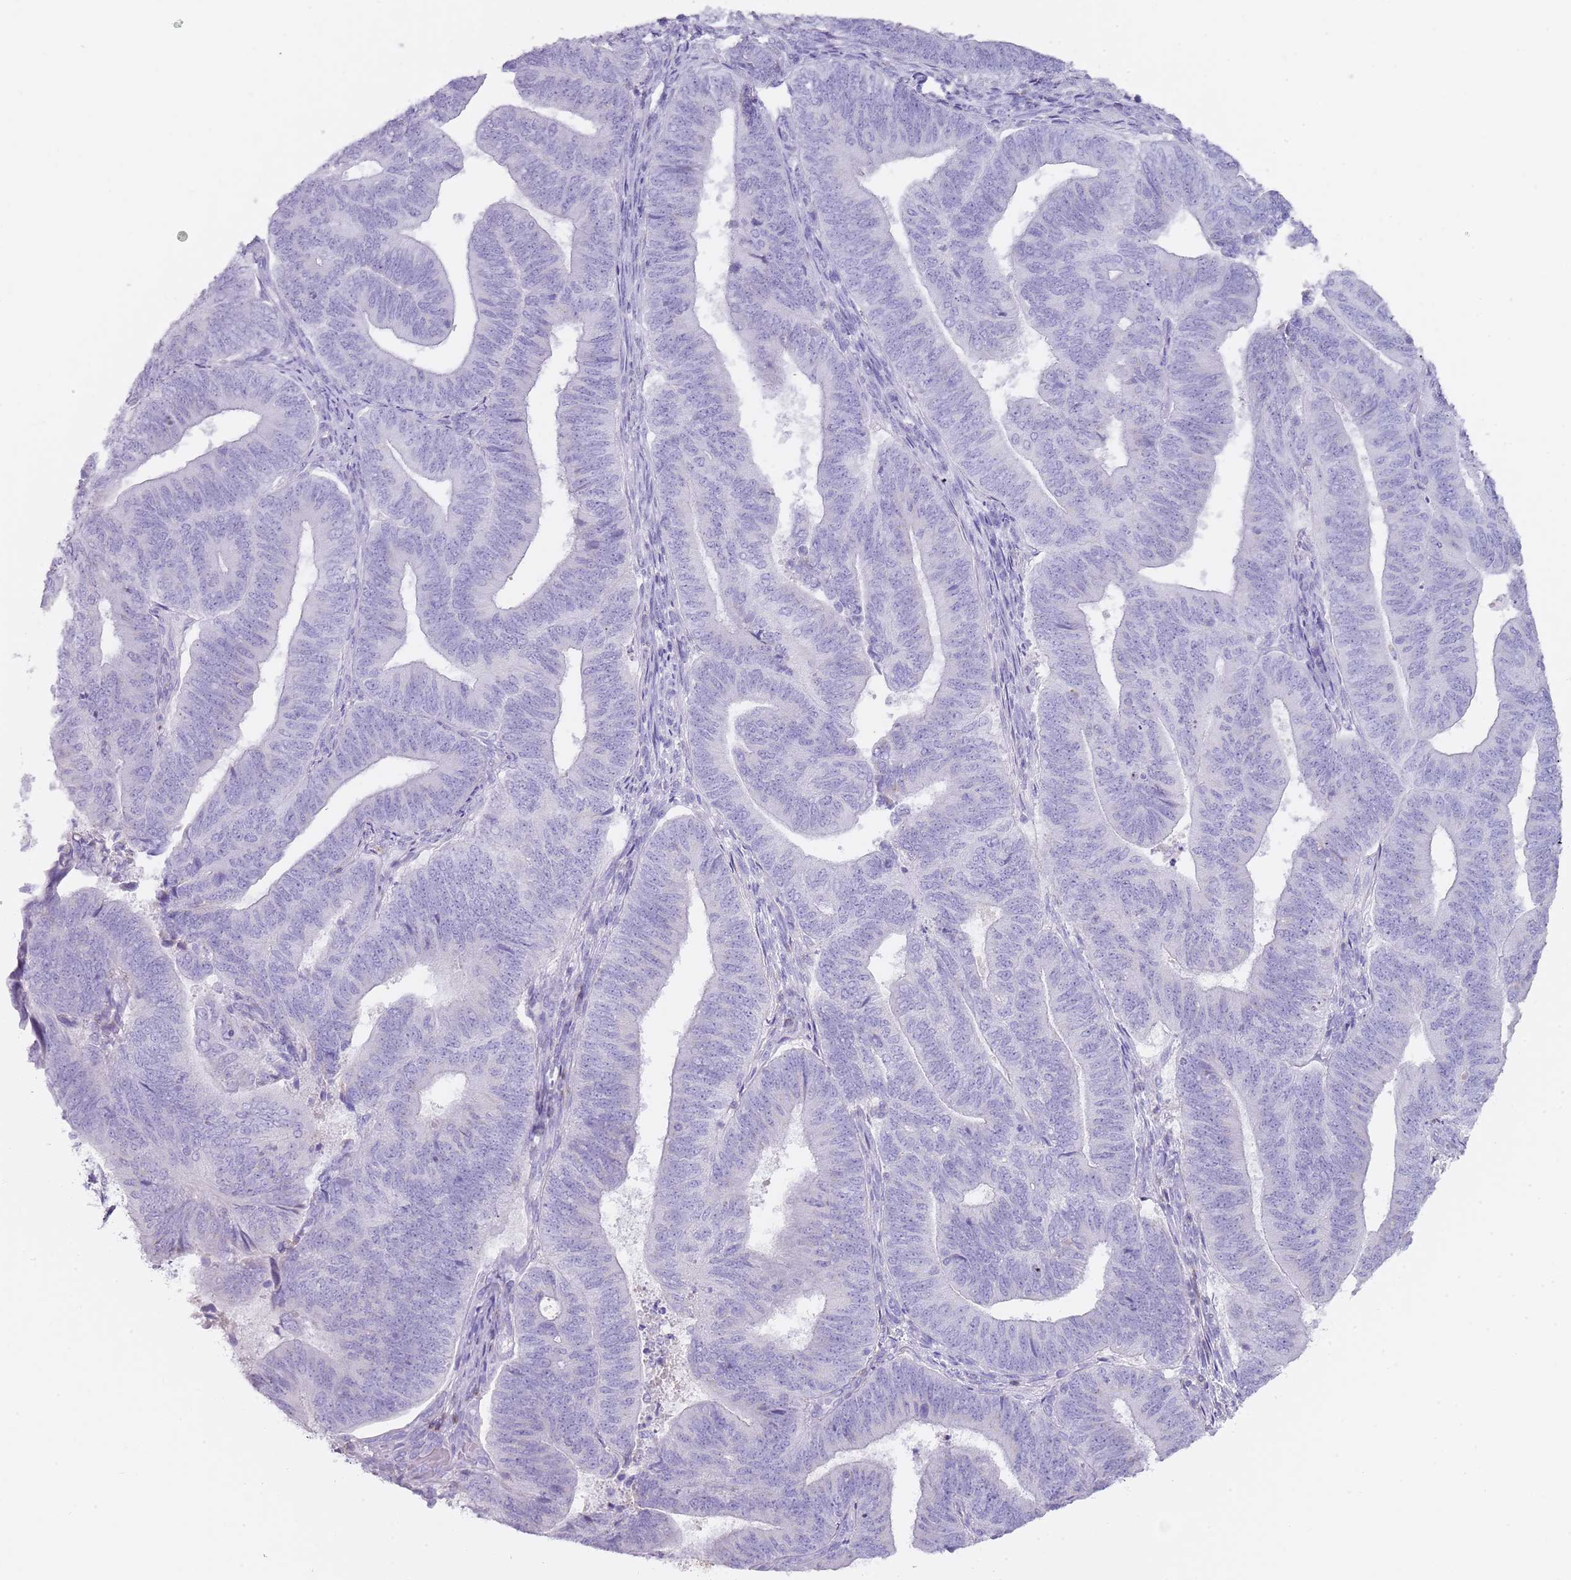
{"staining": {"intensity": "negative", "quantity": "none", "location": "none"}, "tissue": "endometrial cancer", "cell_type": "Tumor cells", "image_type": "cancer", "snomed": [{"axis": "morphology", "description": "Adenocarcinoma, NOS"}, {"axis": "topography", "description": "Endometrium"}], "caption": "This is an immunohistochemistry histopathology image of human adenocarcinoma (endometrial). There is no staining in tumor cells.", "gene": "NBPF20", "patient": {"sex": "female", "age": 70}}